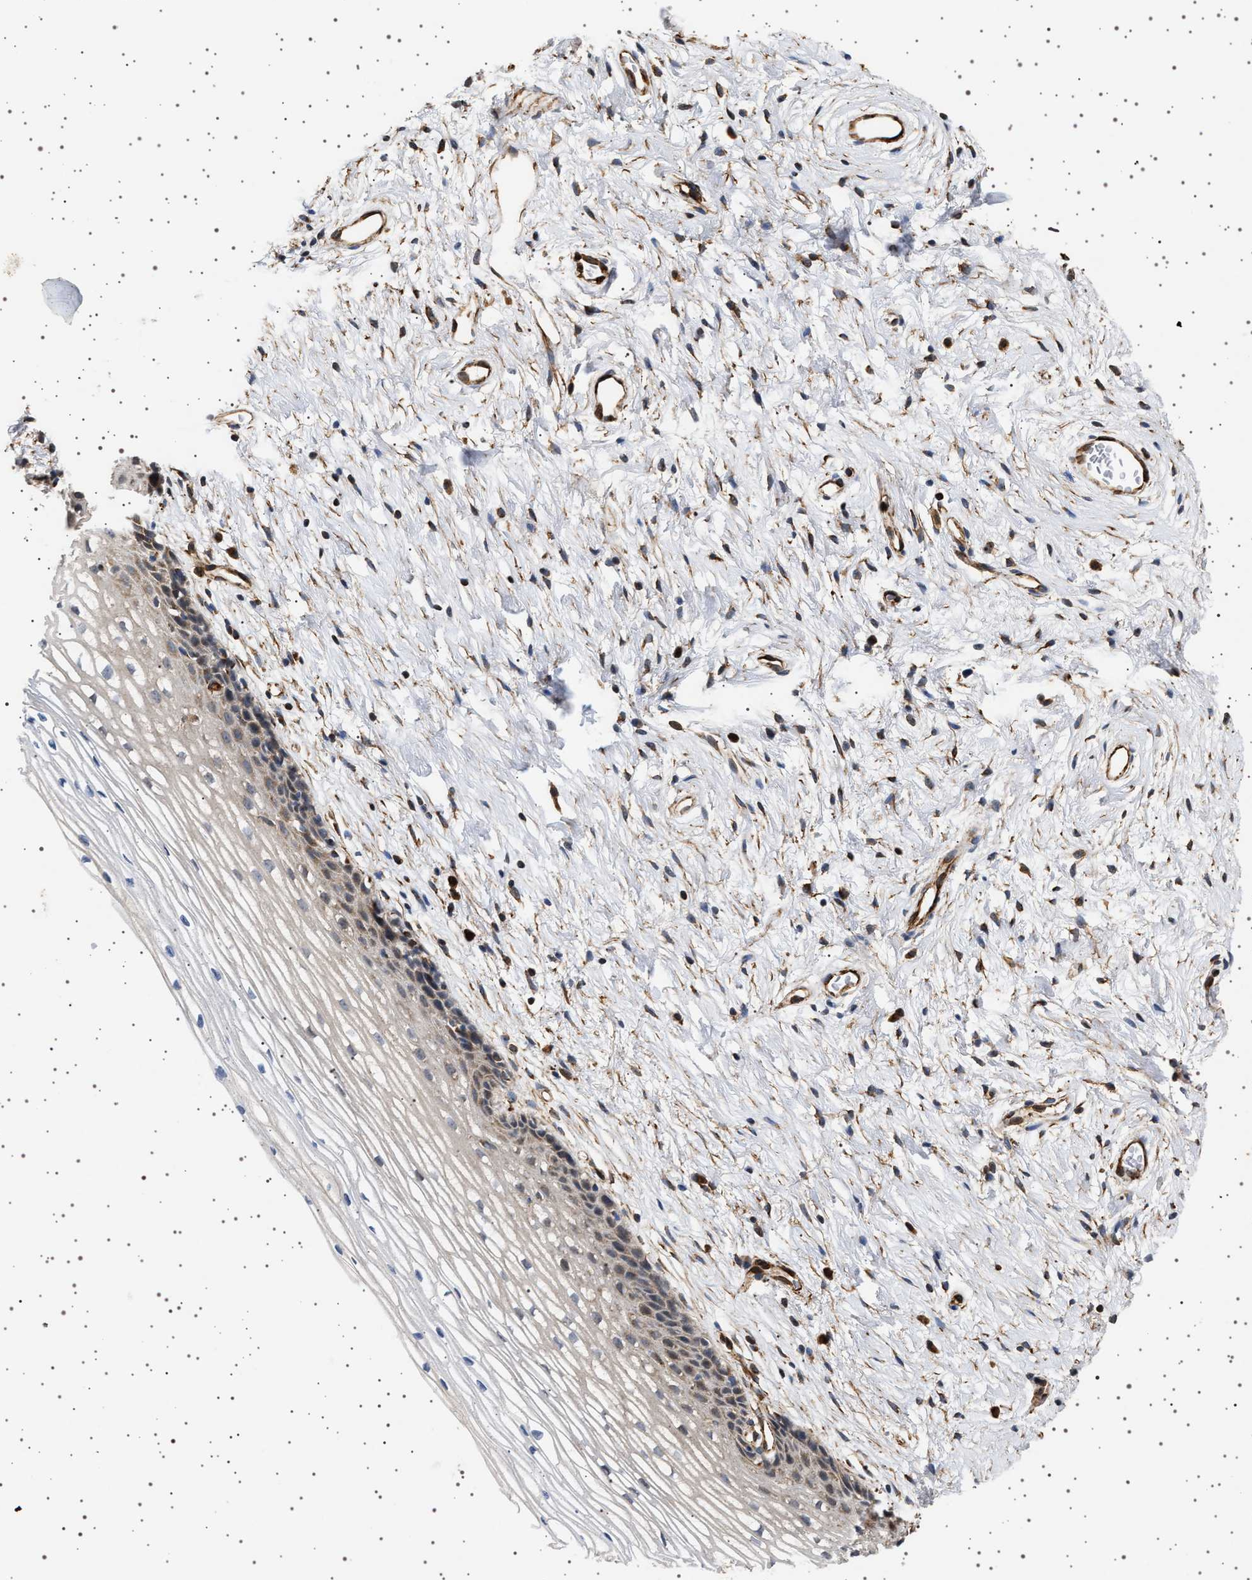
{"staining": {"intensity": "weak", "quantity": "<25%", "location": "cytoplasmic/membranous"}, "tissue": "cervix", "cell_type": "Squamous epithelial cells", "image_type": "normal", "snomed": [{"axis": "morphology", "description": "Normal tissue, NOS"}, {"axis": "topography", "description": "Cervix"}], "caption": "Squamous epithelial cells show no significant staining in unremarkable cervix. The staining is performed using DAB brown chromogen with nuclei counter-stained in using hematoxylin.", "gene": "TRUB2", "patient": {"sex": "female", "age": 77}}